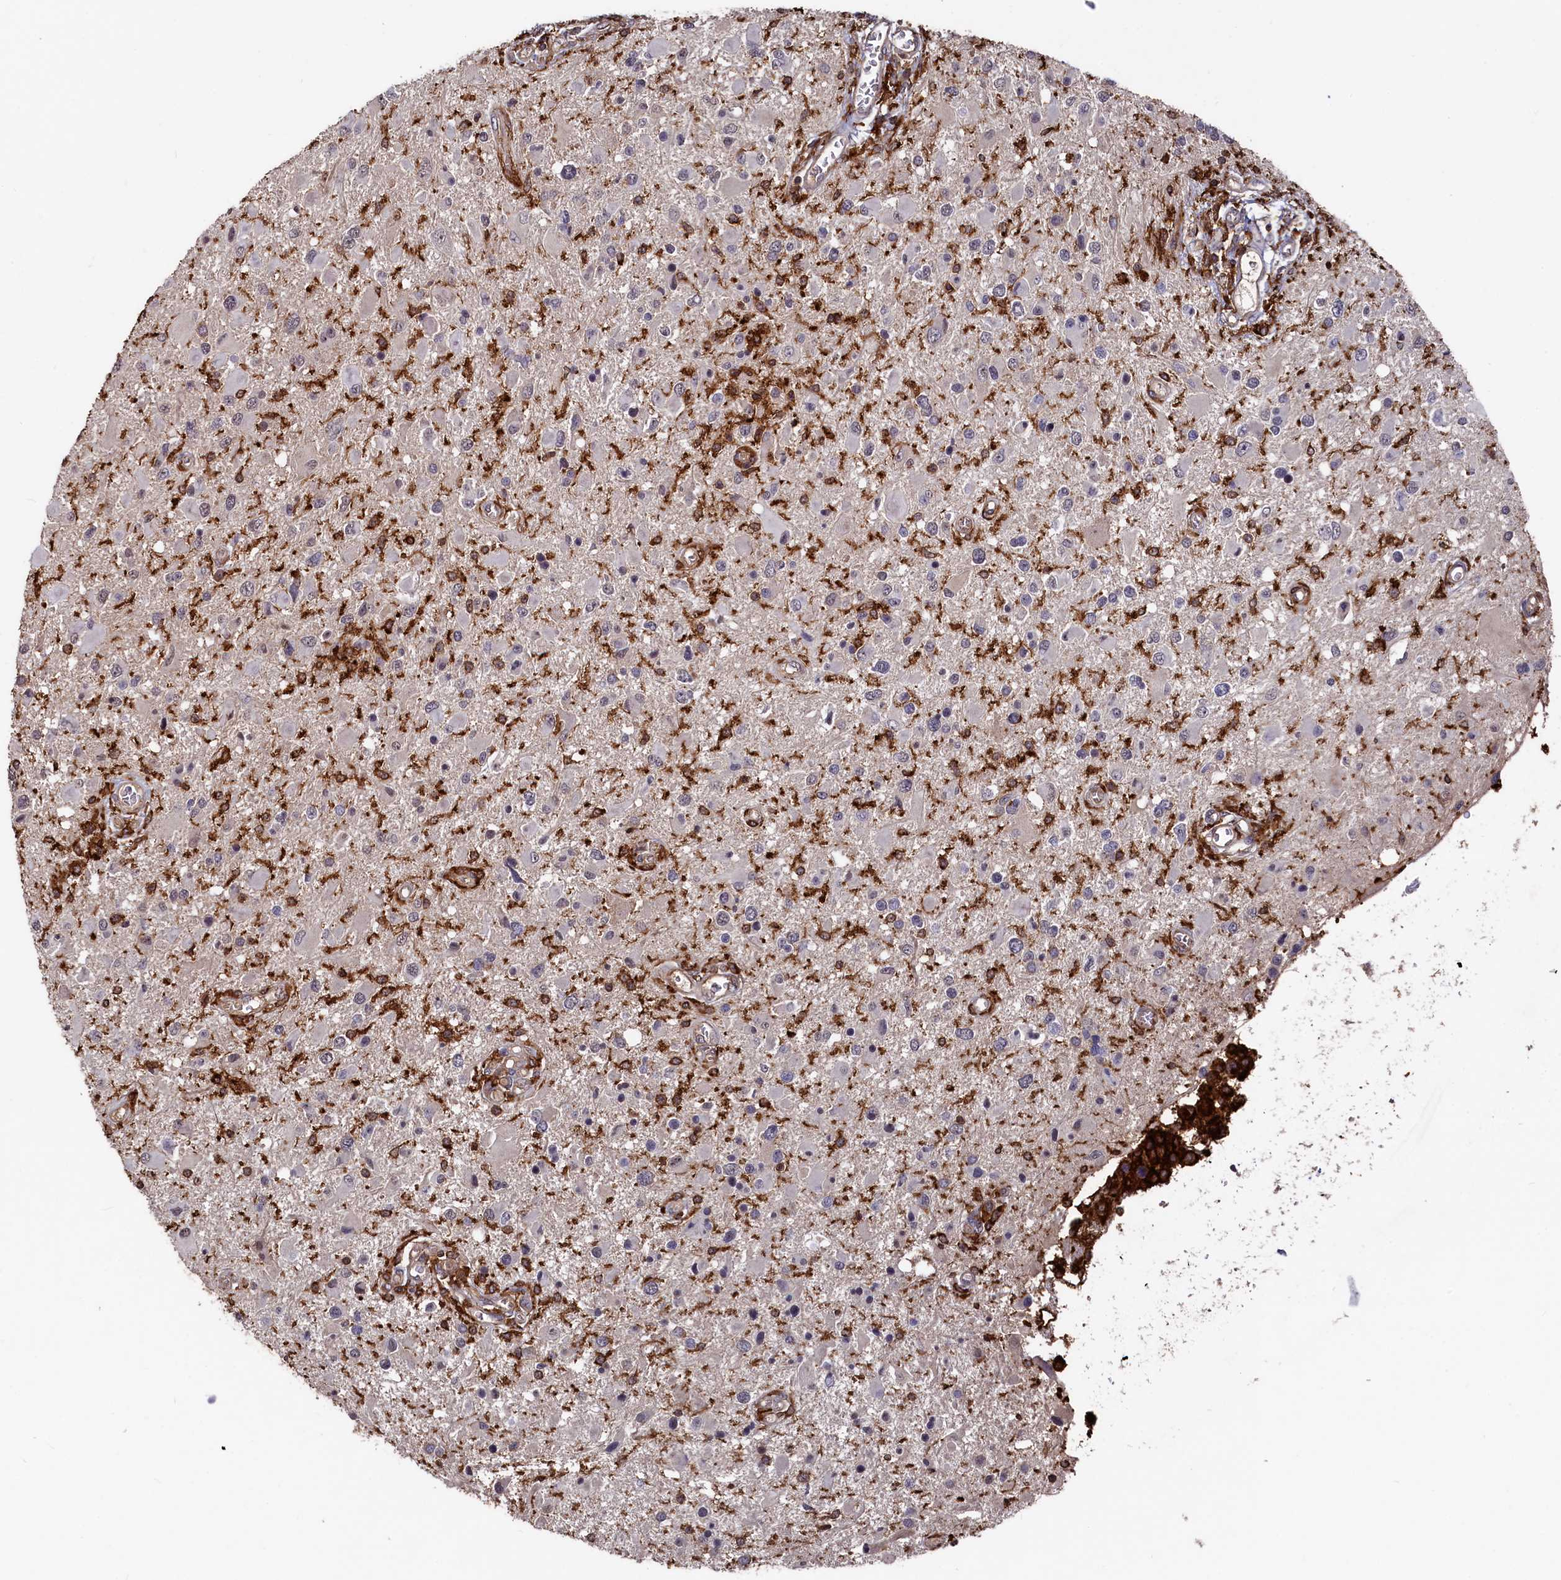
{"staining": {"intensity": "negative", "quantity": "none", "location": "none"}, "tissue": "glioma", "cell_type": "Tumor cells", "image_type": "cancer", "snomed": [{"axis": "morphology", "description": "Glioma, malignant, High grade"}, {"axis": "topography", "description": "Brain"}], "caption": "DAB immunohistochemical staining of human malignant glioma (high-grade) displays no significant staining in tumor cells.", "gene": "PLEKHO2", "patient": {"sex": "male", "age": 53}}